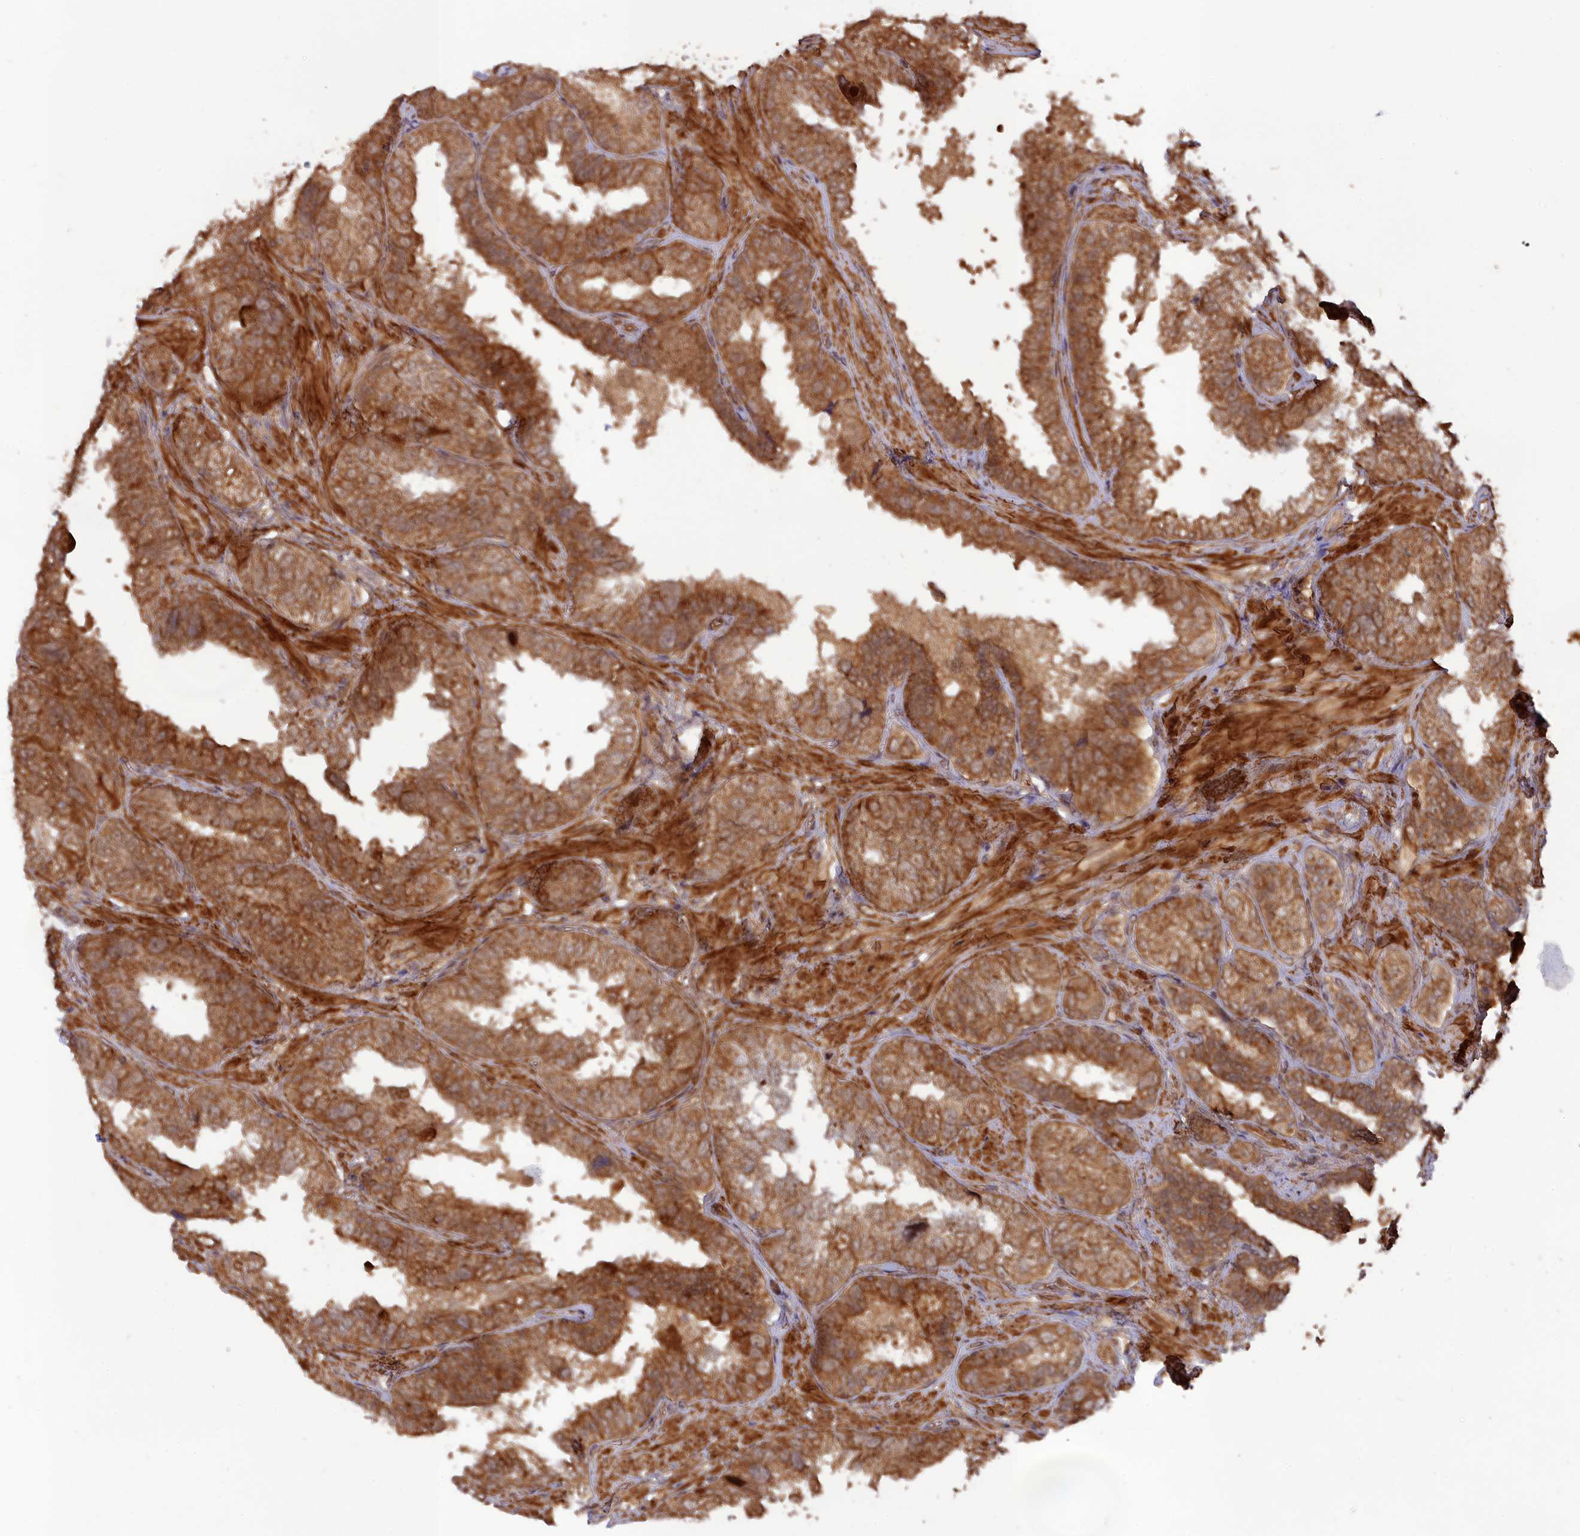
{"staining": {"intensity": "moderate", "quantity": ">75%", "location": "cytoplasmic/membranous"}, "tissue": "seminal vesicle", "cell_type": "Glandular cells", "image_type": "normal", "snomed": [{"axis": "morphology", "description": "Normal tissue, NOS"}, {"axis": "topography", "description": "Seminal veicle"}, {"axis": "topography", "description": "Peripheral nerve tissue"}], "caption": "A micrograph showing moderate cytoplasmic/membranous staining in about >75% of glandular cells in benign seminal vesicle, as visualized by brown immunohistochemical staining.", "gene": "CCDC174", "patient": {"sex": "male", "age": 63}}